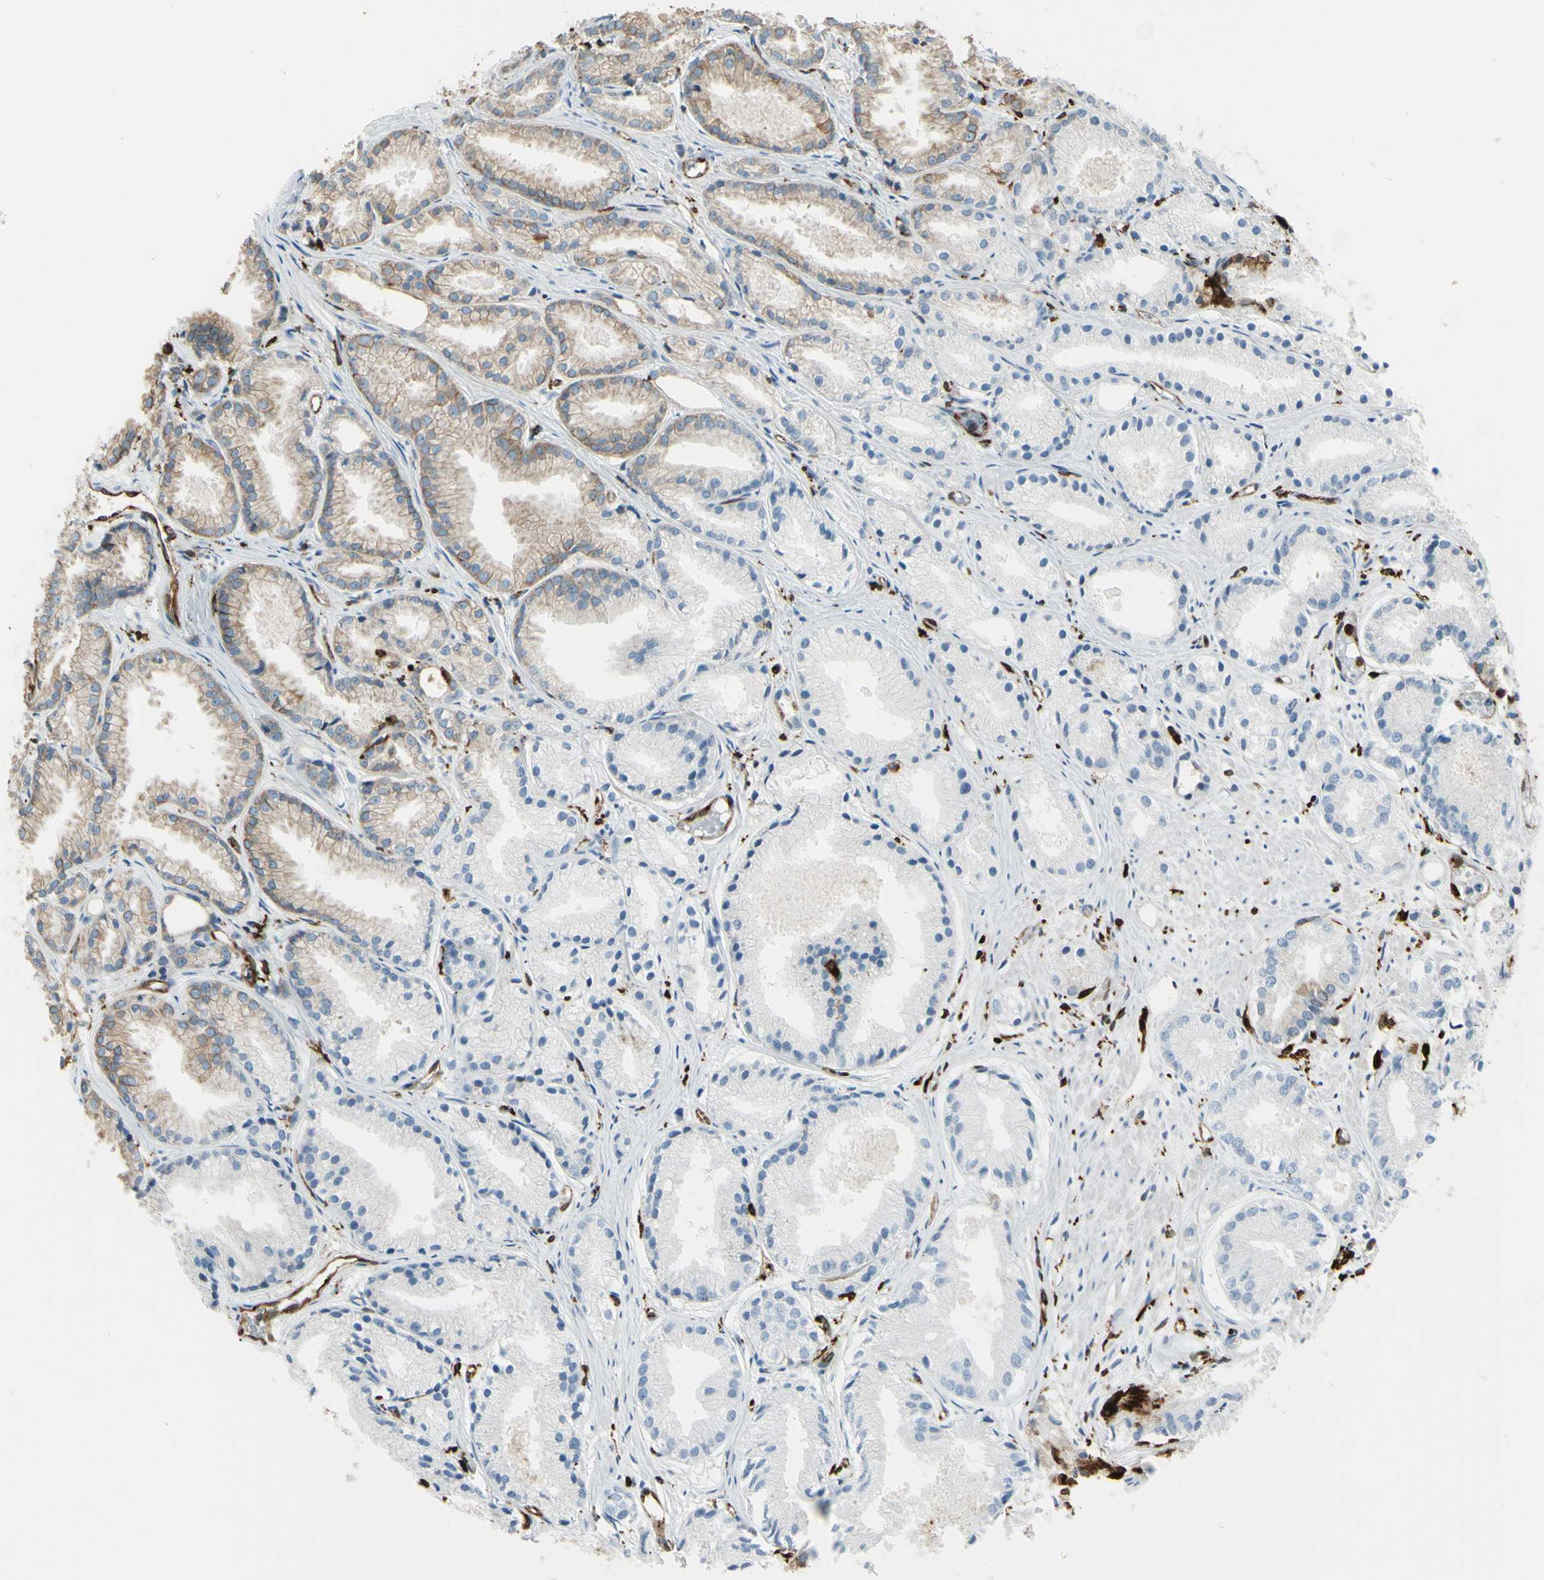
{"staining": {"intensity": "weak", "quantity": "25%-75%", "location": "cytoplasmic/membranous"}, "tissue": "prostate cancer", "cell_type": "Tumor cells", "image_type": "cancer", "snomed": [{"axis": "morphology", "description": "Adenocarcinoma, Low grade"}, {"axis": "topography", "description": "Prostate"}], "caption": "This is an image of immunohistochemistry staining of low-grade adenocarcinoma (prostate), which shows weak expression in the cytoplasmic/membranous of tumor cells.", "gene": "CD74", "patient": {"sex": "male", "age": 72}}